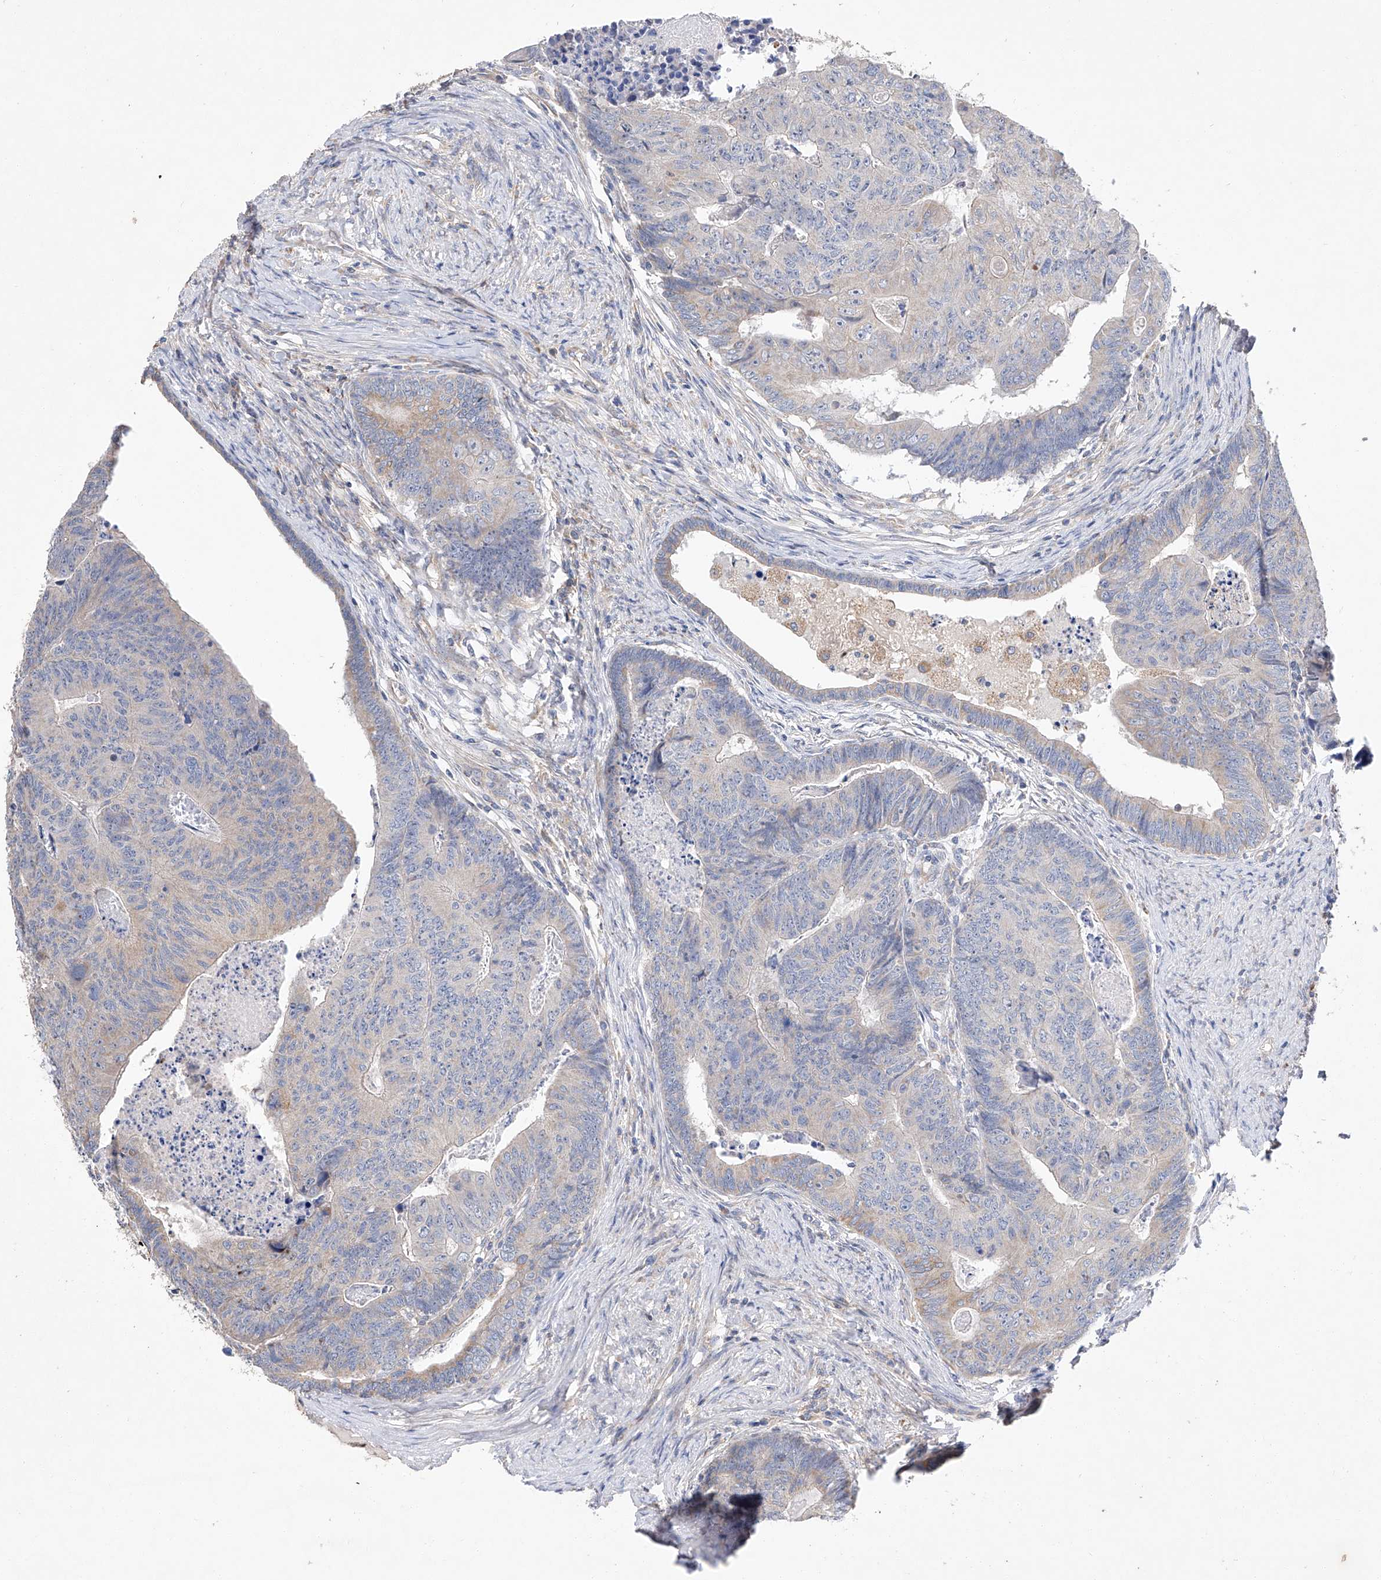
{"staining": {"intensity": "negative", "quantity": "none", "location": "none"}, "tissue": "colorectal cancer", "cell_type": "Tumor cells", "image_type": "cancer", "snomed": [{"axis": "morphology", "description": "Adenocarcinoma, NOS"}, {"axis": "topography", "description": "Colon"}], "caption": "Colorectal cancer (adenocarcinoma) was stained to show a protein in brown. There is no significant positivity in tumor cells. (IHC, brightfield microscopy, high magnification).", "gene": "AMD1", "patient": {"sex": "female", "age": 67}}